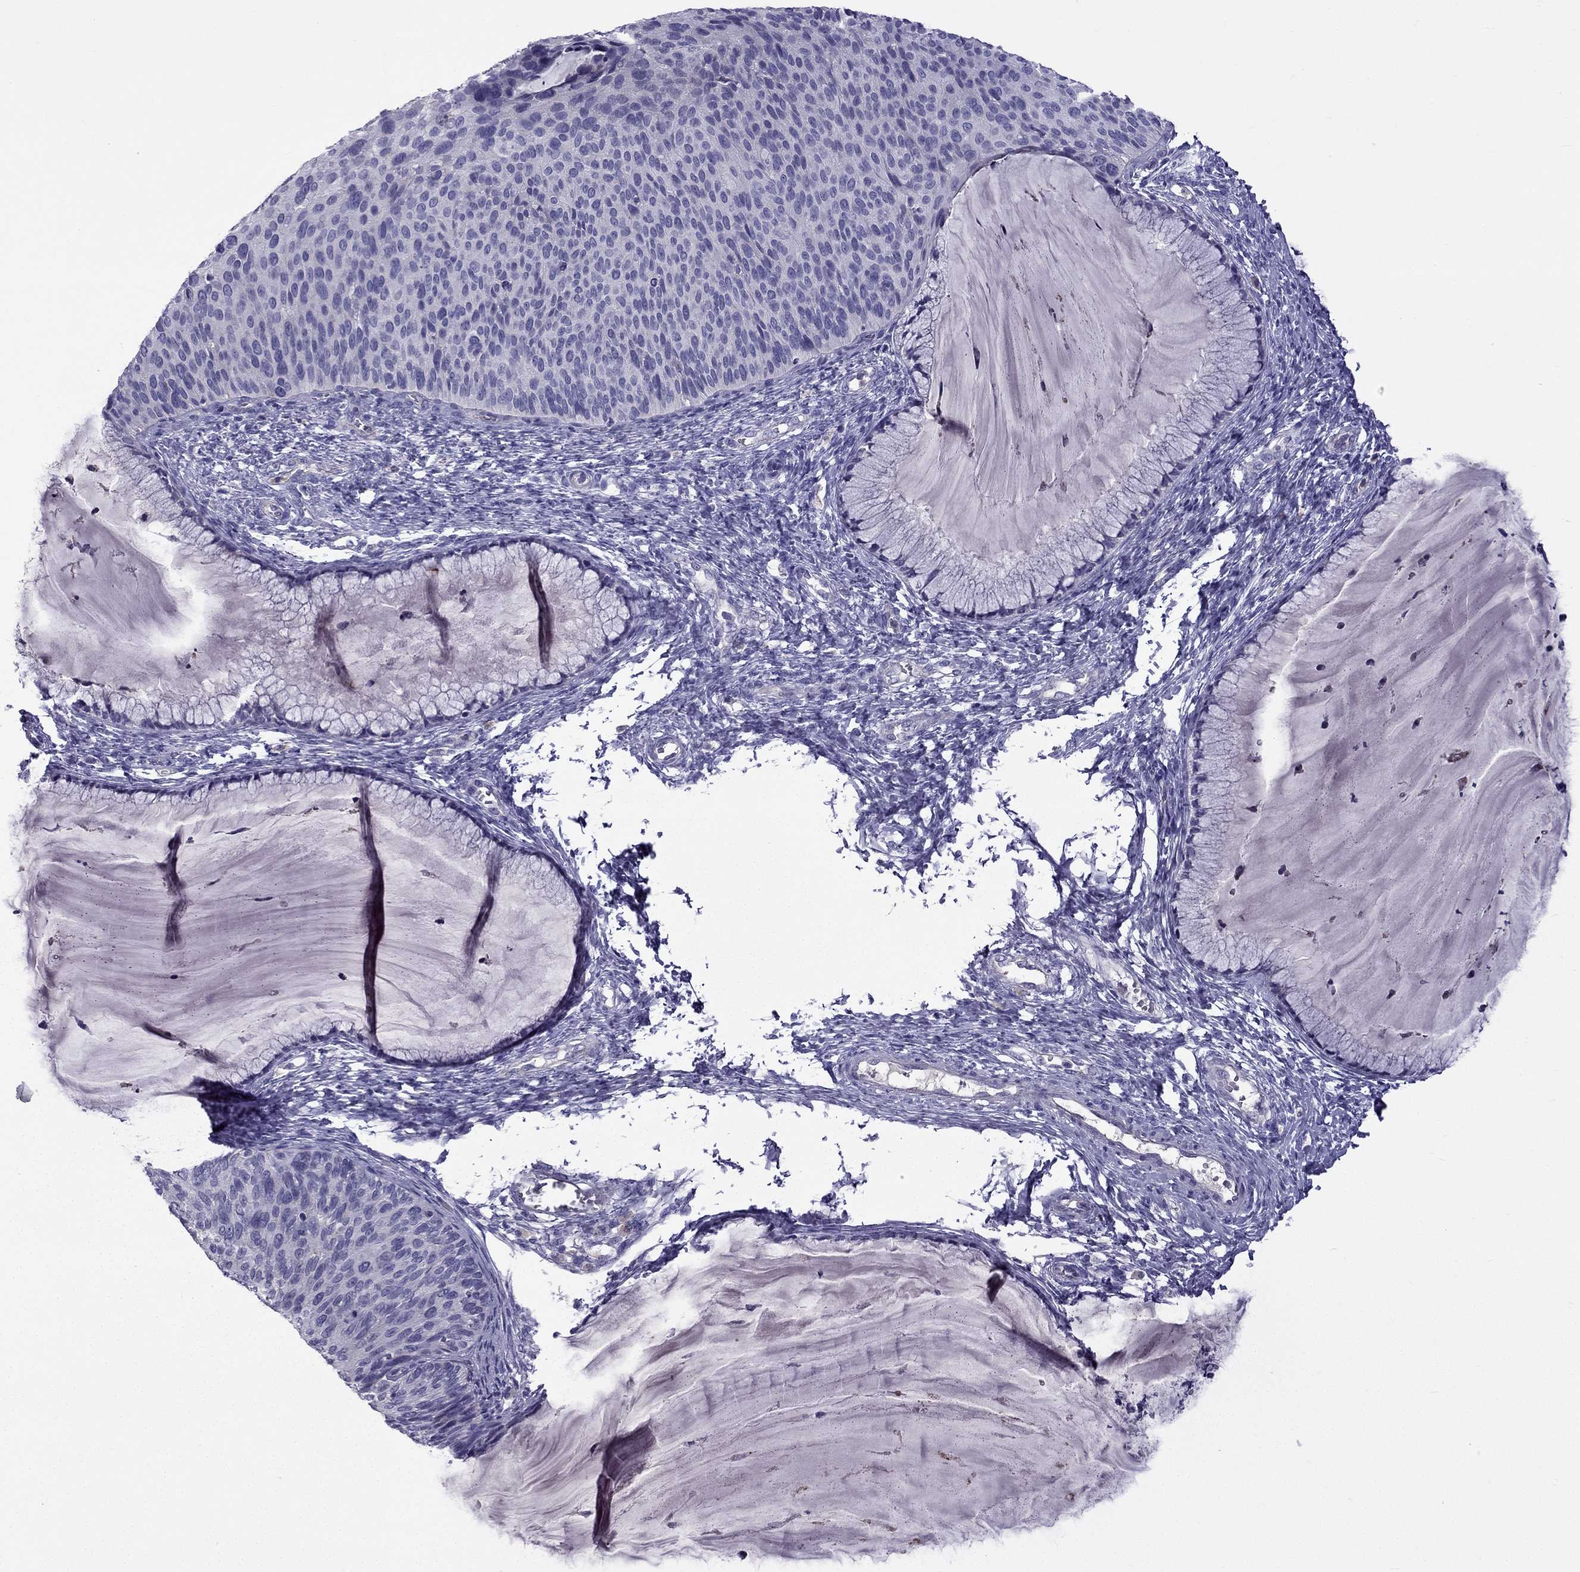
{"staining": {"intensity": "negative", "quantity": "none", "location": "none"}, "tissue": "cervical cancer", "cell_type": "Tumor cells", "image_type": "cancer", "snomed": [{"axis": "morphology", "description": "Squamous cell carcinoma, NOS"}, {"axis": "topography", "description": "Cervix"}], "caption": "IHC histopathology image of cervical cancer (squamous cell carcinoma) stained for a protein (brown), which shows no positivity in tumor cells.", "gene": "STOML3", "patient": {"sex": "female", "age": 36}}